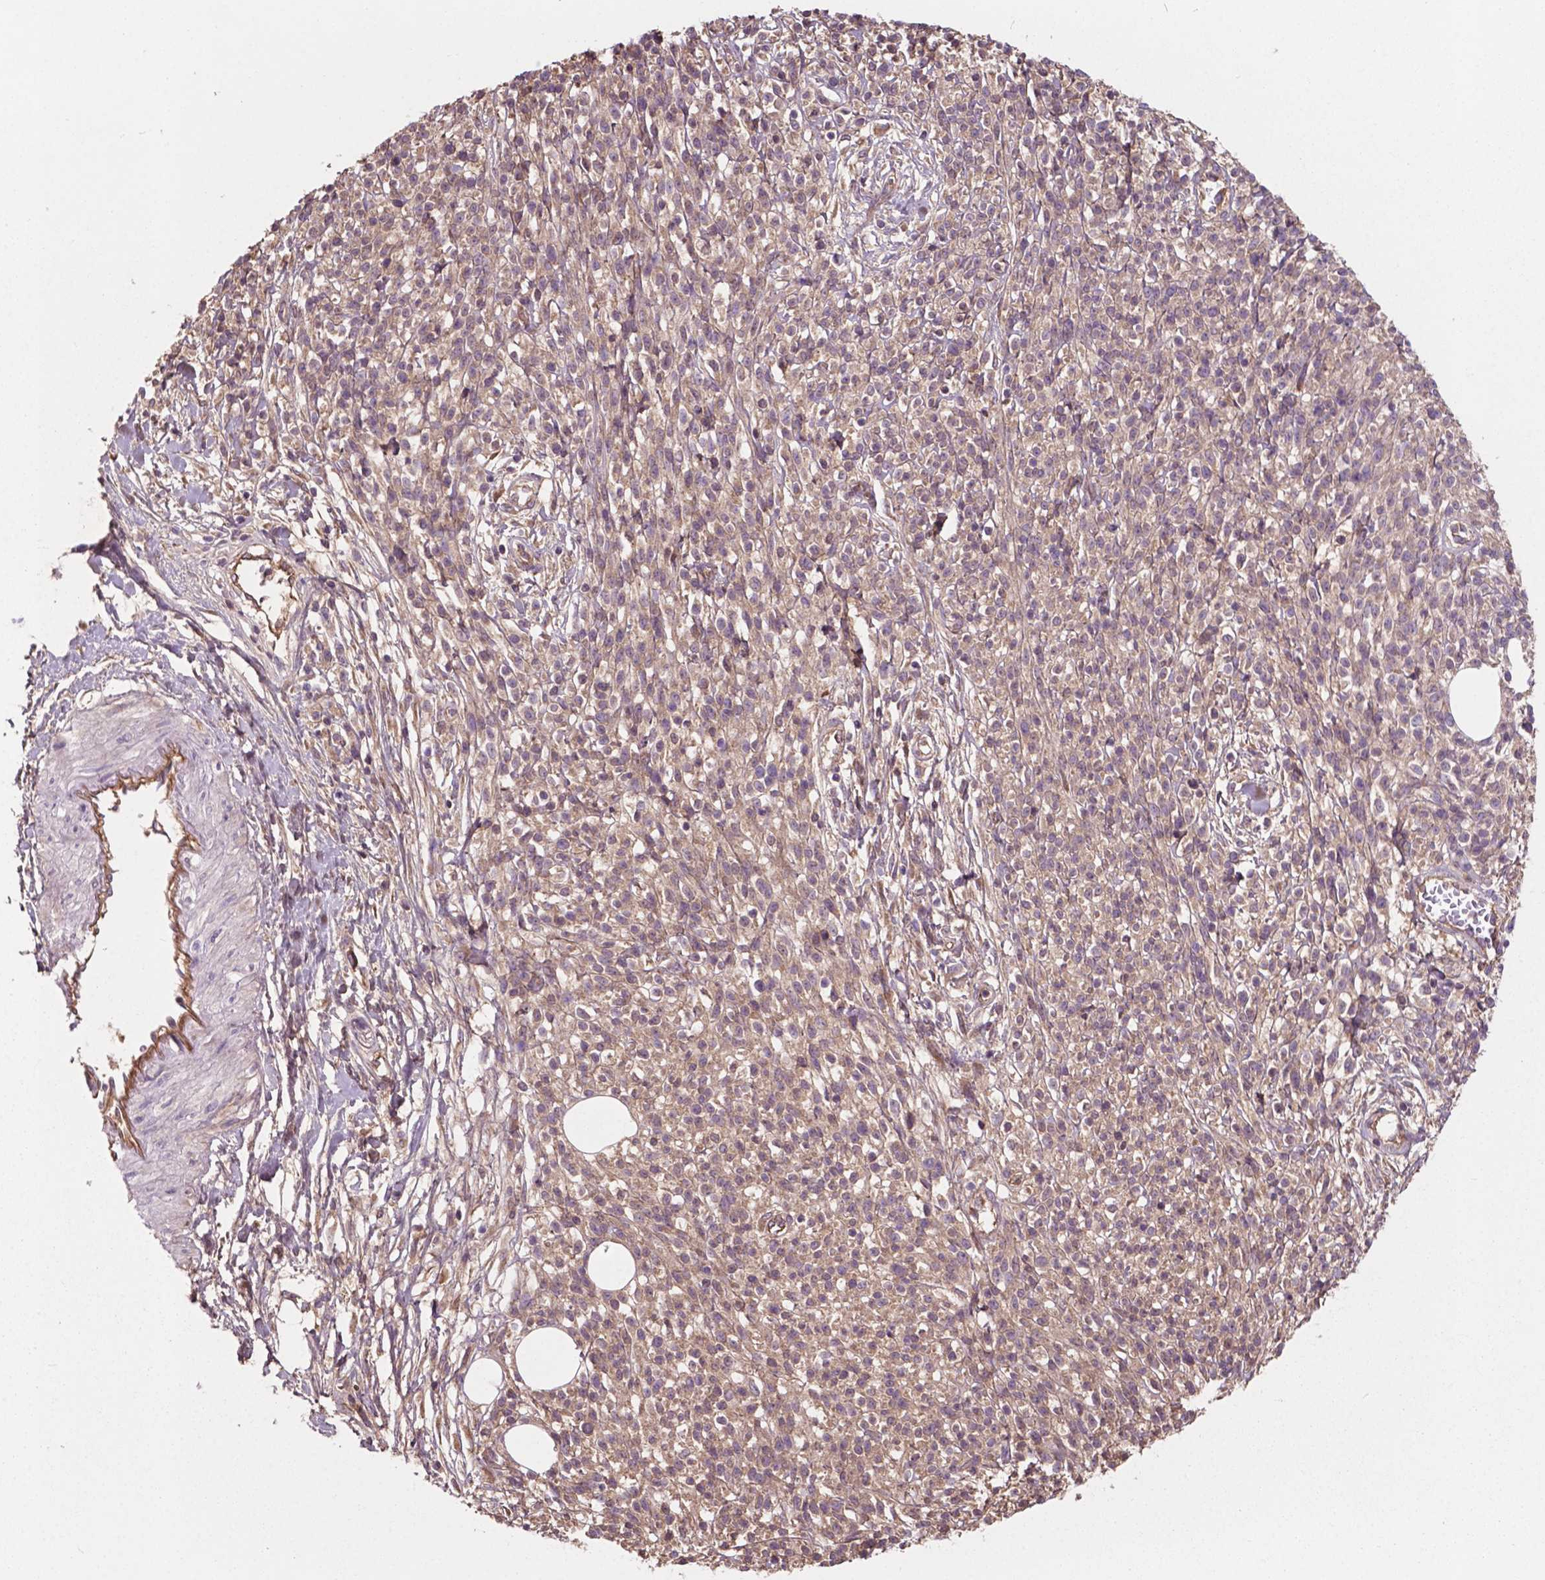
{"staining": {"intensity": "weak", "quantity": ">75%", "location": "cytoplasmic/membranous"}, "tissue": "melanoma", "cell_type": "Tumor cells", "image_type": "cancer", "snomed": [{"axis": "morphology", "description": "Malignant melanoma, NOS"}, {"axis": "topography", "description": "Skin"}, {"axis": "topography", "description": "Skin of trunk"}], "caption": "Malignant melanoma stained for a protein demonstrates weak cytoplasmic/membranous positivity in tumor cells.", "gene": "GJA9", "patient": {"sex": "male", "age": 74}}